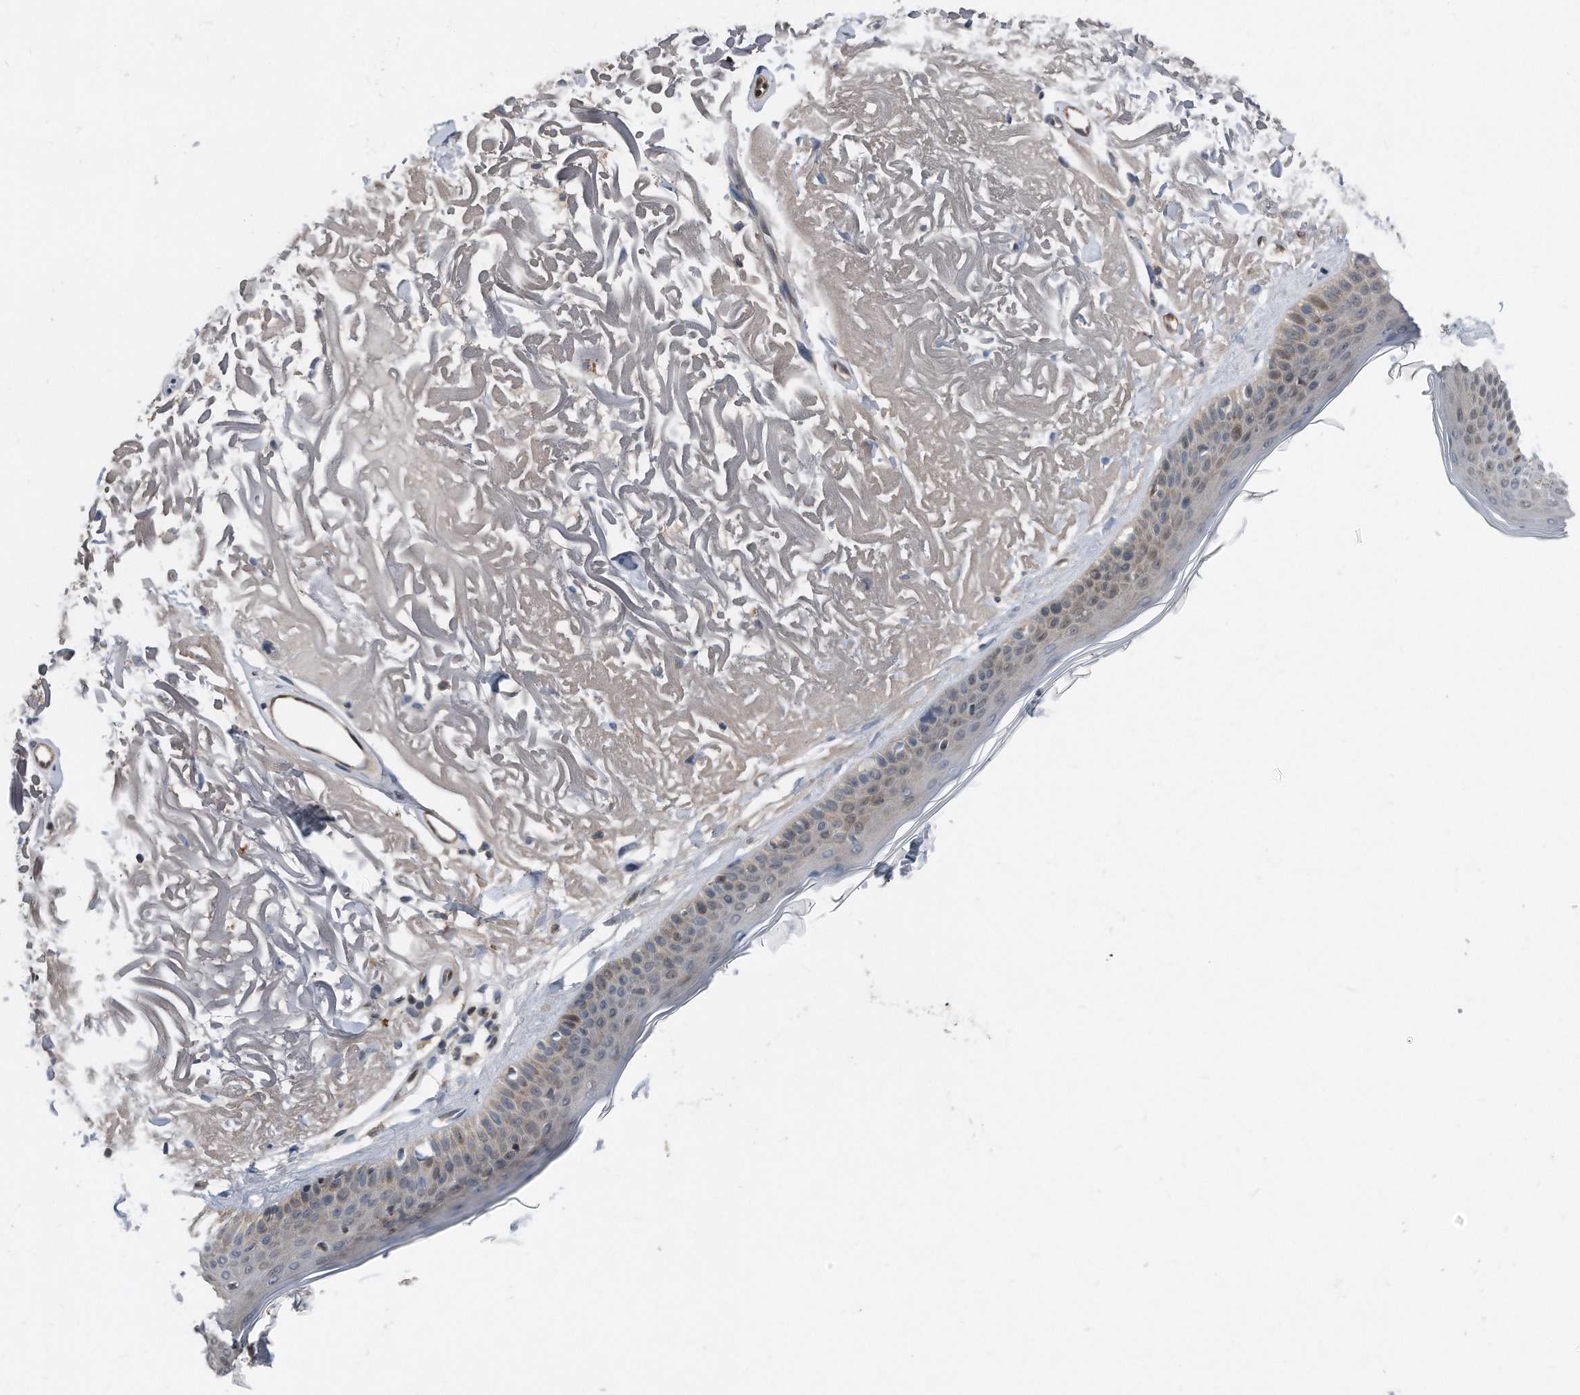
{"staining": {"intensity": "negative", "quantity": "none", "location": "none"}, "tissue": "skin", "cell_type": "Fibroblasts", "image_type": "normal", "snomed": [{"axis": "morphology", "description": "Normal tissue, NOS"}, {"axis": "topography", "description": "Skin"}, {"axis": "topography", "description": "Skeletal muscle"}], "caption": "Immunohistochemistry (IHC) of normal skin shows no expression in fibroblasts.", "gene": "MAP2K6", "patient": {"sex": "male", "age": 83}}